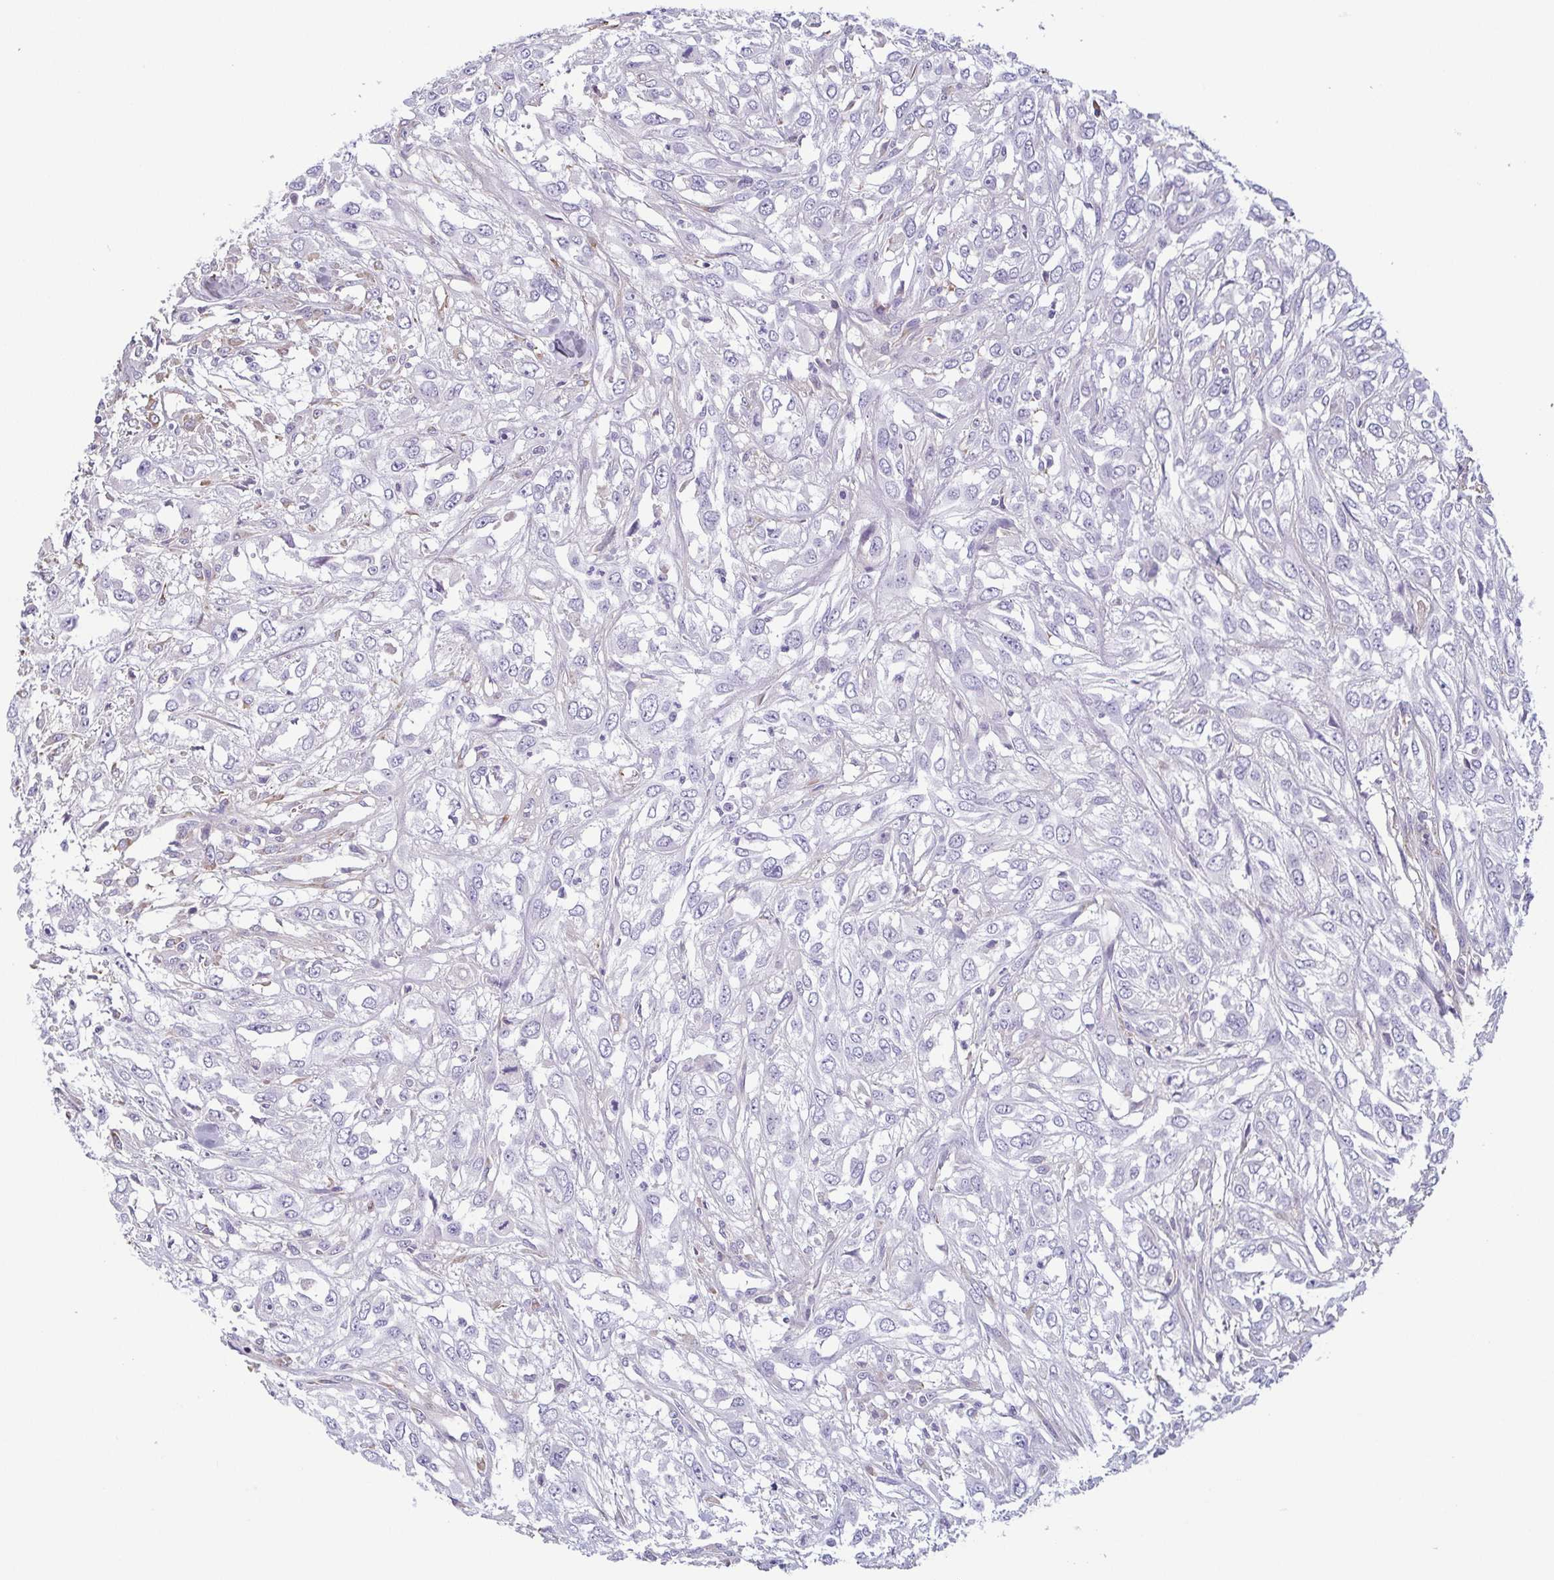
{"staining": {"intensity": "negative", "quantity": "none", "location": "none"}, "tissue": "urothelial cancer", "cell_type": "Tumor cells", "image_type": "cancer", "snomed": [{"axis": "morphology", "description": "Urothelial carcinoma, High grade"}, {"axis": "topography", "description": "Urinary bladder"}], "caption": "Immunohistochemistry histopathology image of neoplastic tissue: human high-grade urothelial carcinoma stained with DAB (3,3'-diaminobenzidine) displays no significant protein staining in tumor cells.", "gene": "ECM1", "patient": {"sex": "male", "age": 67}}